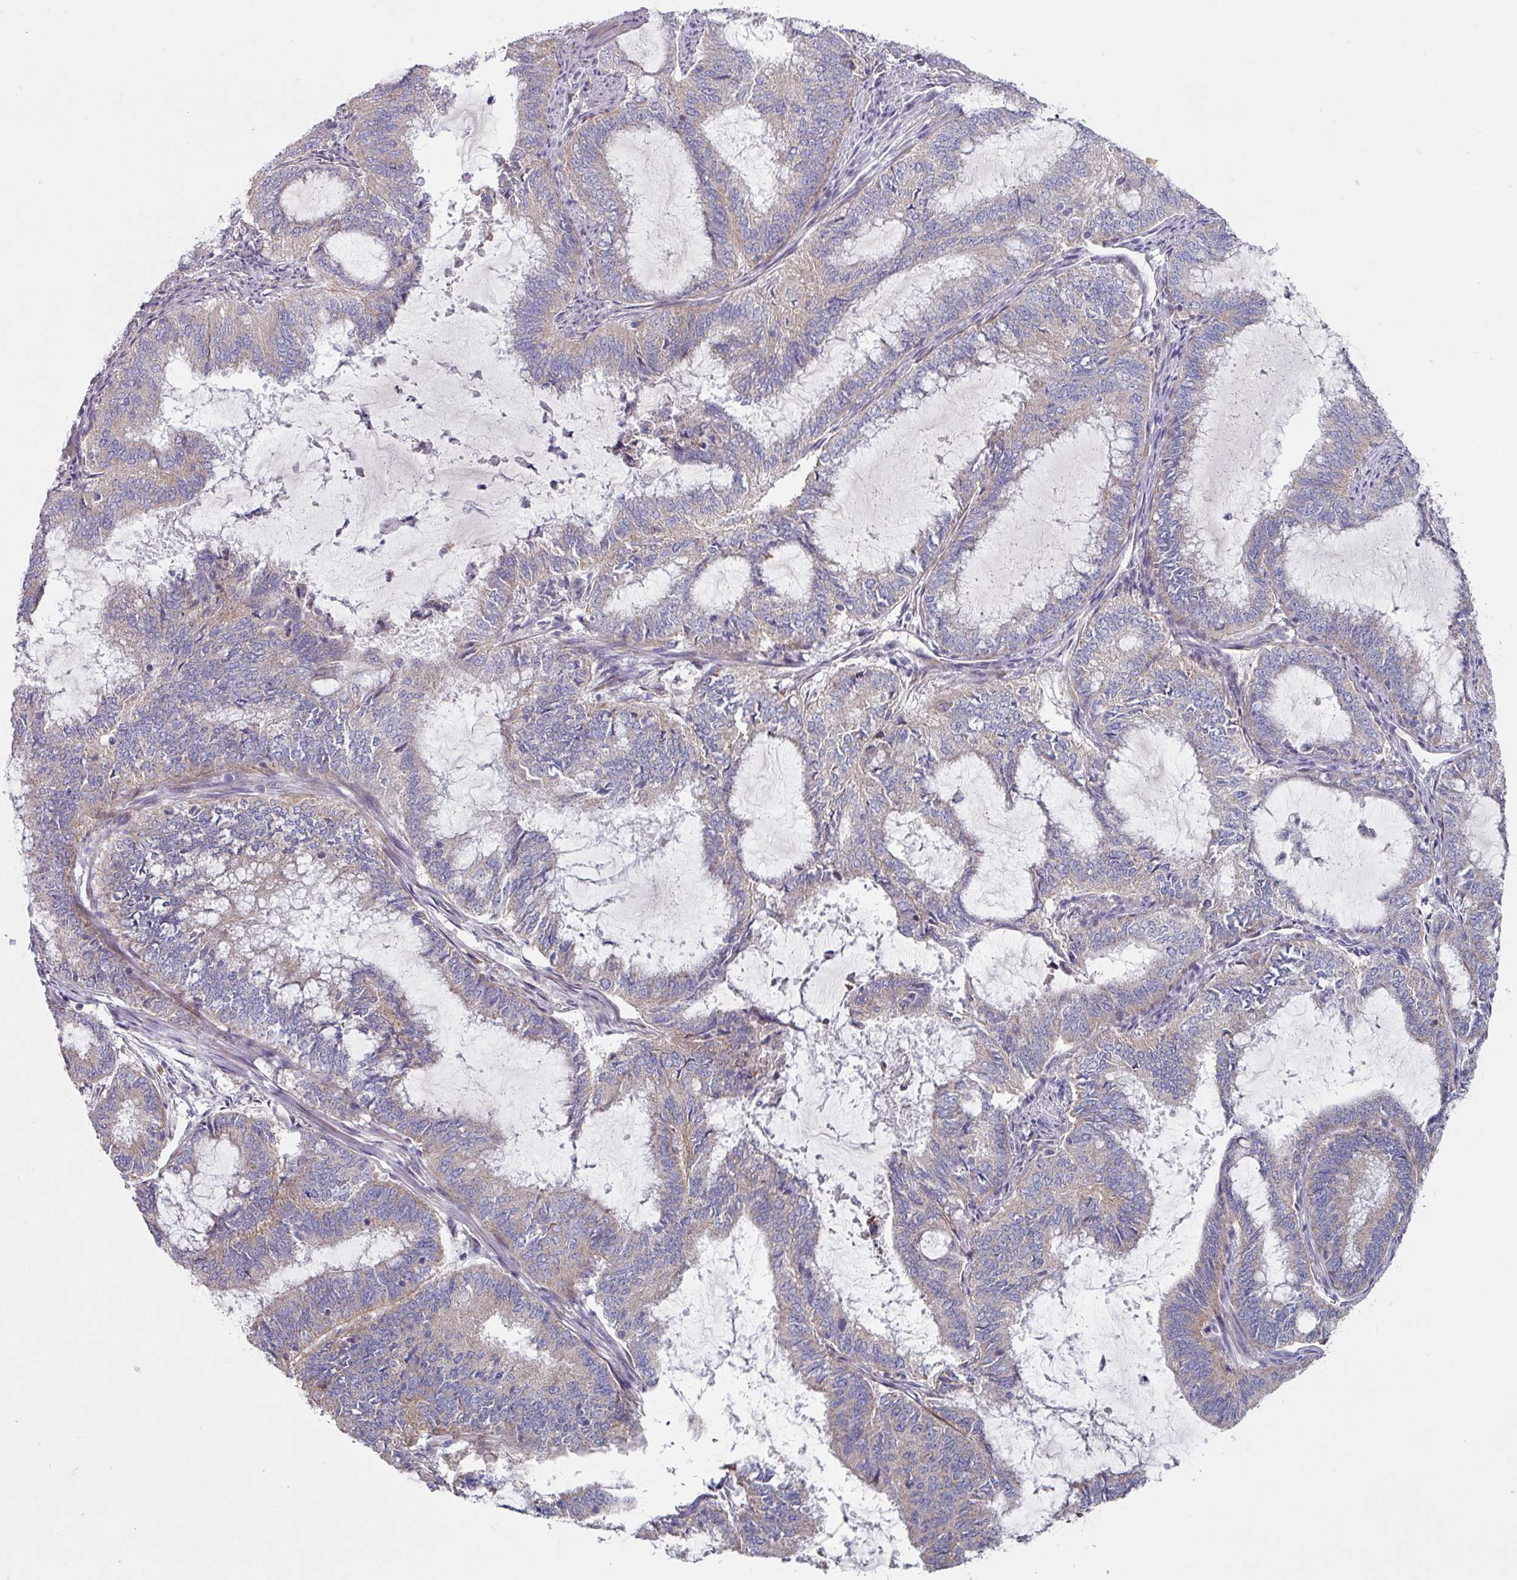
{"staining": {"intensity": "negative", "quantity": "none", "location": "none"}, "tissue": "endometrial cancer", "cell_type": "Tumor cells", "image_type": "cancer", "snomed": [{"axis": "morphology", "description": "Adenocarcinoma, NOS"}, {"axis": "topography", "description": "Endometrium"}], "caption": "Immunohistochemistry (IHC) photomicrograph of endometrial cancer stained for a protein (brown), which reveals no staining in tumor cells.", "gene": "PYROXD2", "patient": {"sex": "female", "age": 51}}